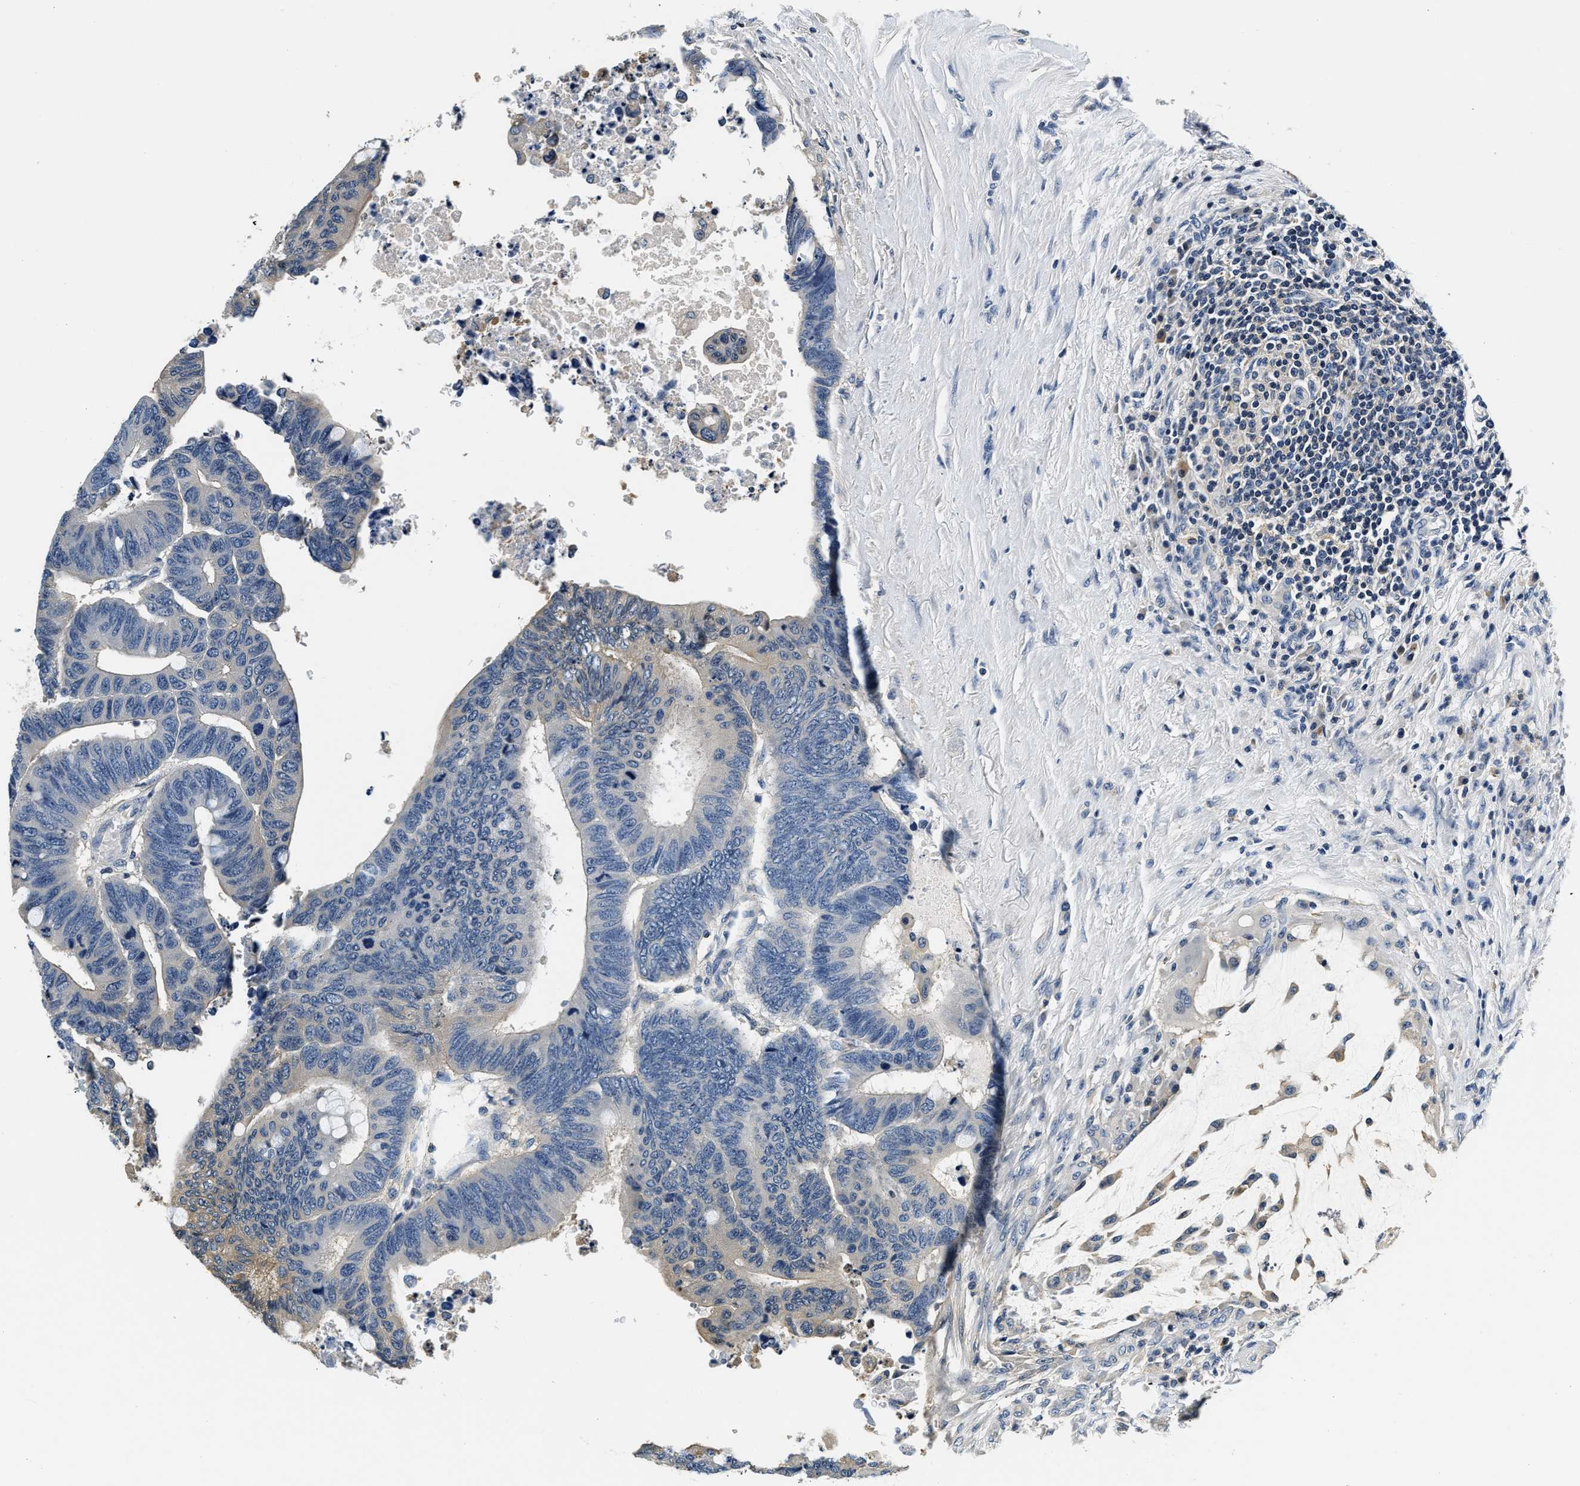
{"staining": {"intensity": "moderate", "quantity": "<25%", "location": "cytoplasmic/membranous"}, "tissue": "colorectal cancer", "cell_type": "Tumor cells", "image_type": "cancer", "snomed": [{"axis": "morphology", "description": "Normal tissue, NOS"}, {"axis": "morphology", "description": "Adenocarcinoma, NOS"}, {"axis": "topography", "description": "Rectum"}, {"axis": "topography", "description": "Peripheral nerve tissue"}], "caption": "Immunohistochemistry (IHC) staining of adenocarcinoma (colorectal), which reveals low levels of moderate cytoplasmic/membranous expression in about <25% of tumor cells indicating moderate cytoplasmic/membranous protein staining. The staining was performed using DAB (brown) for protein detection and nuclei were counterstained in hematoxylin (blue).", "gene": "RESF1", "patient": {"sex": "male", "age": 92}}